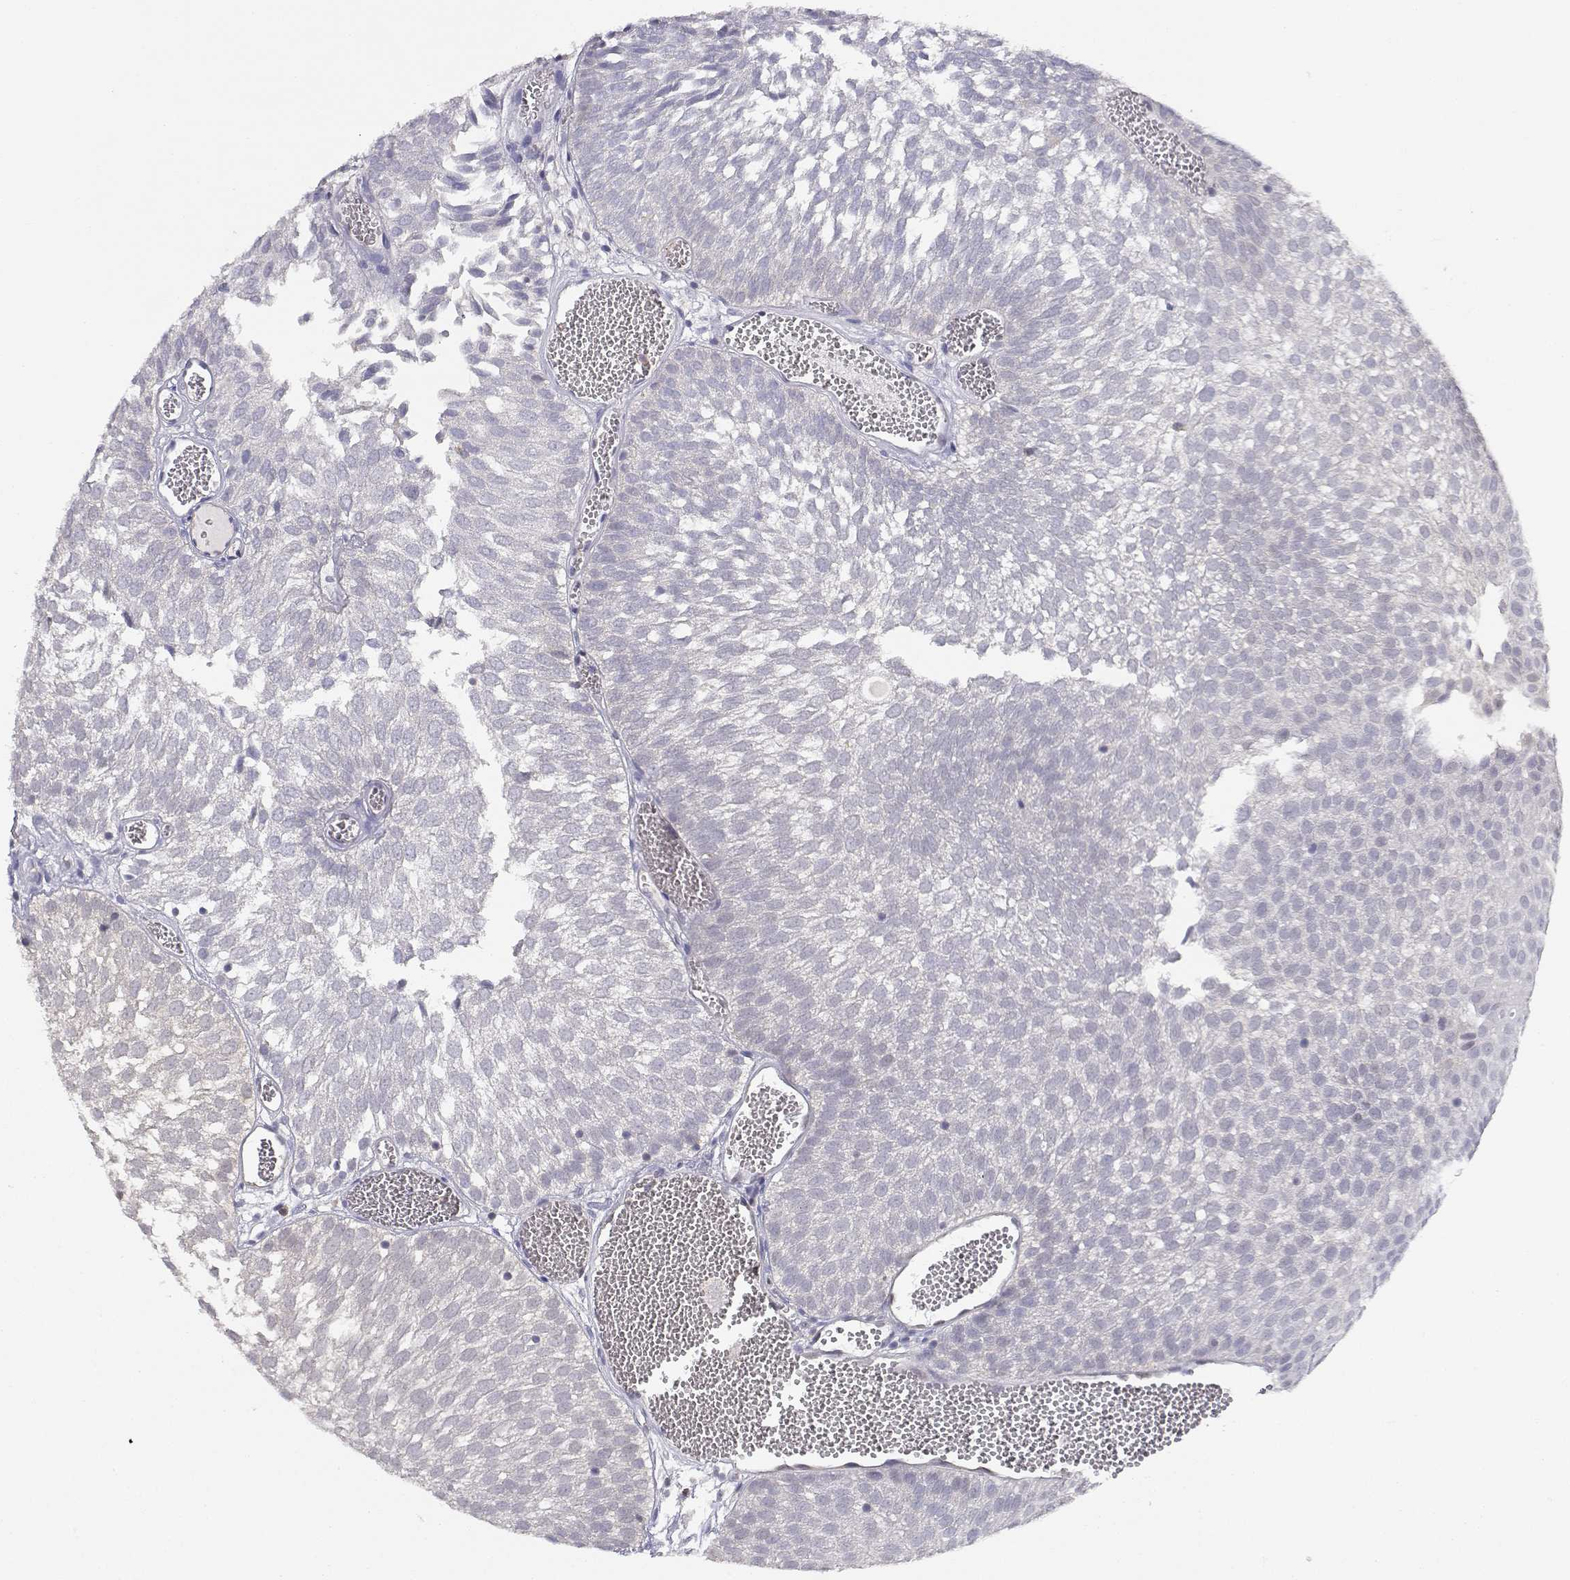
{"staining": {"intensity": "negative", "quantity": "none", "location": "none"}, "tissue": "urothelial cancer", "cell_type": "Tumor cells", "image_type": "cancer", "snomed": [{"axis": "morphology", "description": "Urothelial carcinoma, Low grade"}, {"axis": "topography", "description": "Urinary bladder"}], "caption": "Tumor cells are negative for brown protein staining in urothelial carcinoma (low-grade).", "gene": "ADA", "patient": {"sex": "male", "age": 52}}